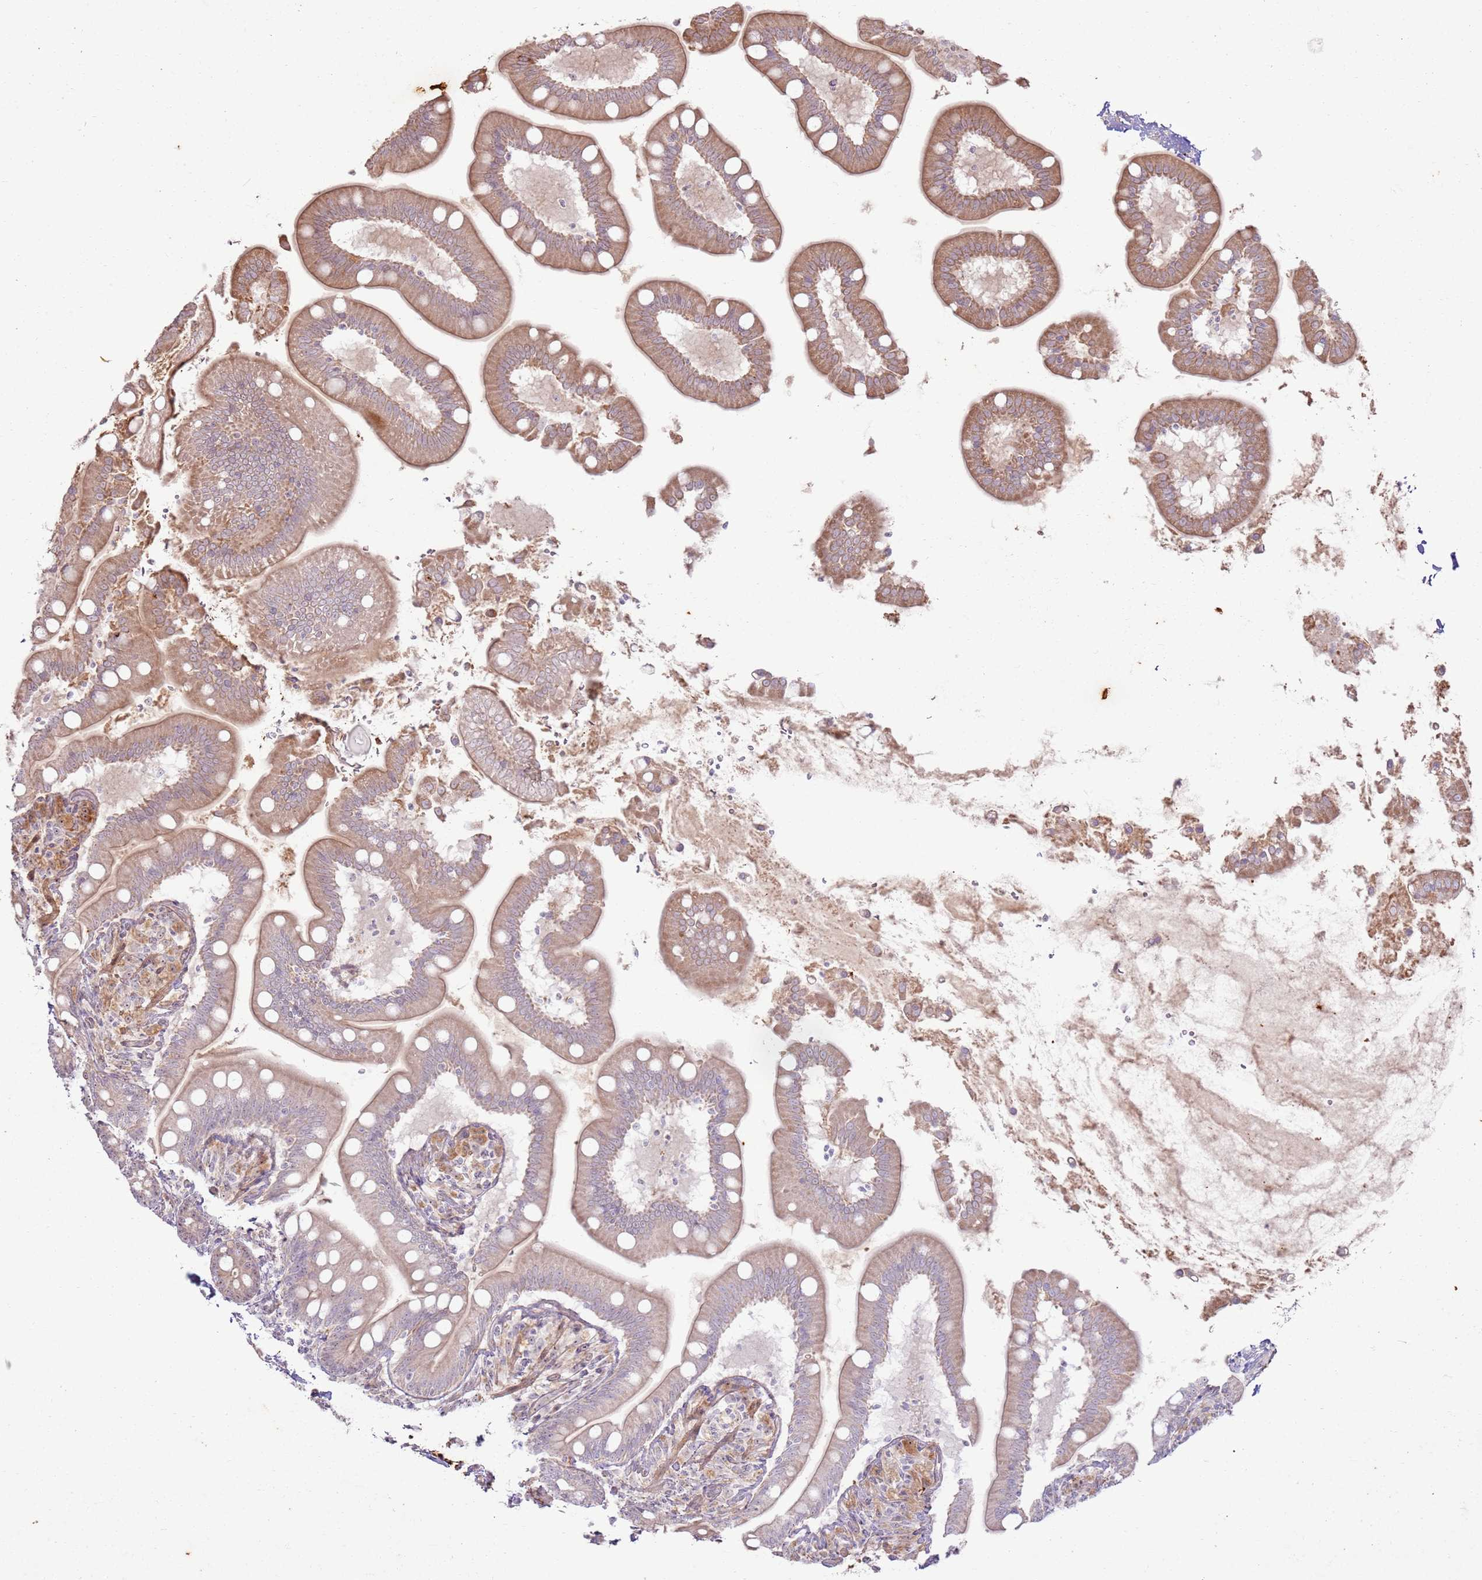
{"staining": {"intensity": "moderate", "quantity": "25%-75%", "location": "cytoplasmic/membranous"}, "tissue": "small intestine", "cell_type": "Glandular cells", "image_type": "normal", "snomed": [{"axis": "morphology", "description": "Normal tissue, NOS"}, {"axis": "topography", "description": "Small intestine"}], "caption": "A high-resolution histopathology image shows immunohistochemistry (IHC) staining of normal small intestine, which reveals moderate cytoplasmic/membranous positivity in approximately 25%-75% of glandular cells.", "gene": "CNPY1", "patient": {"sex": "female", "age": 64}}